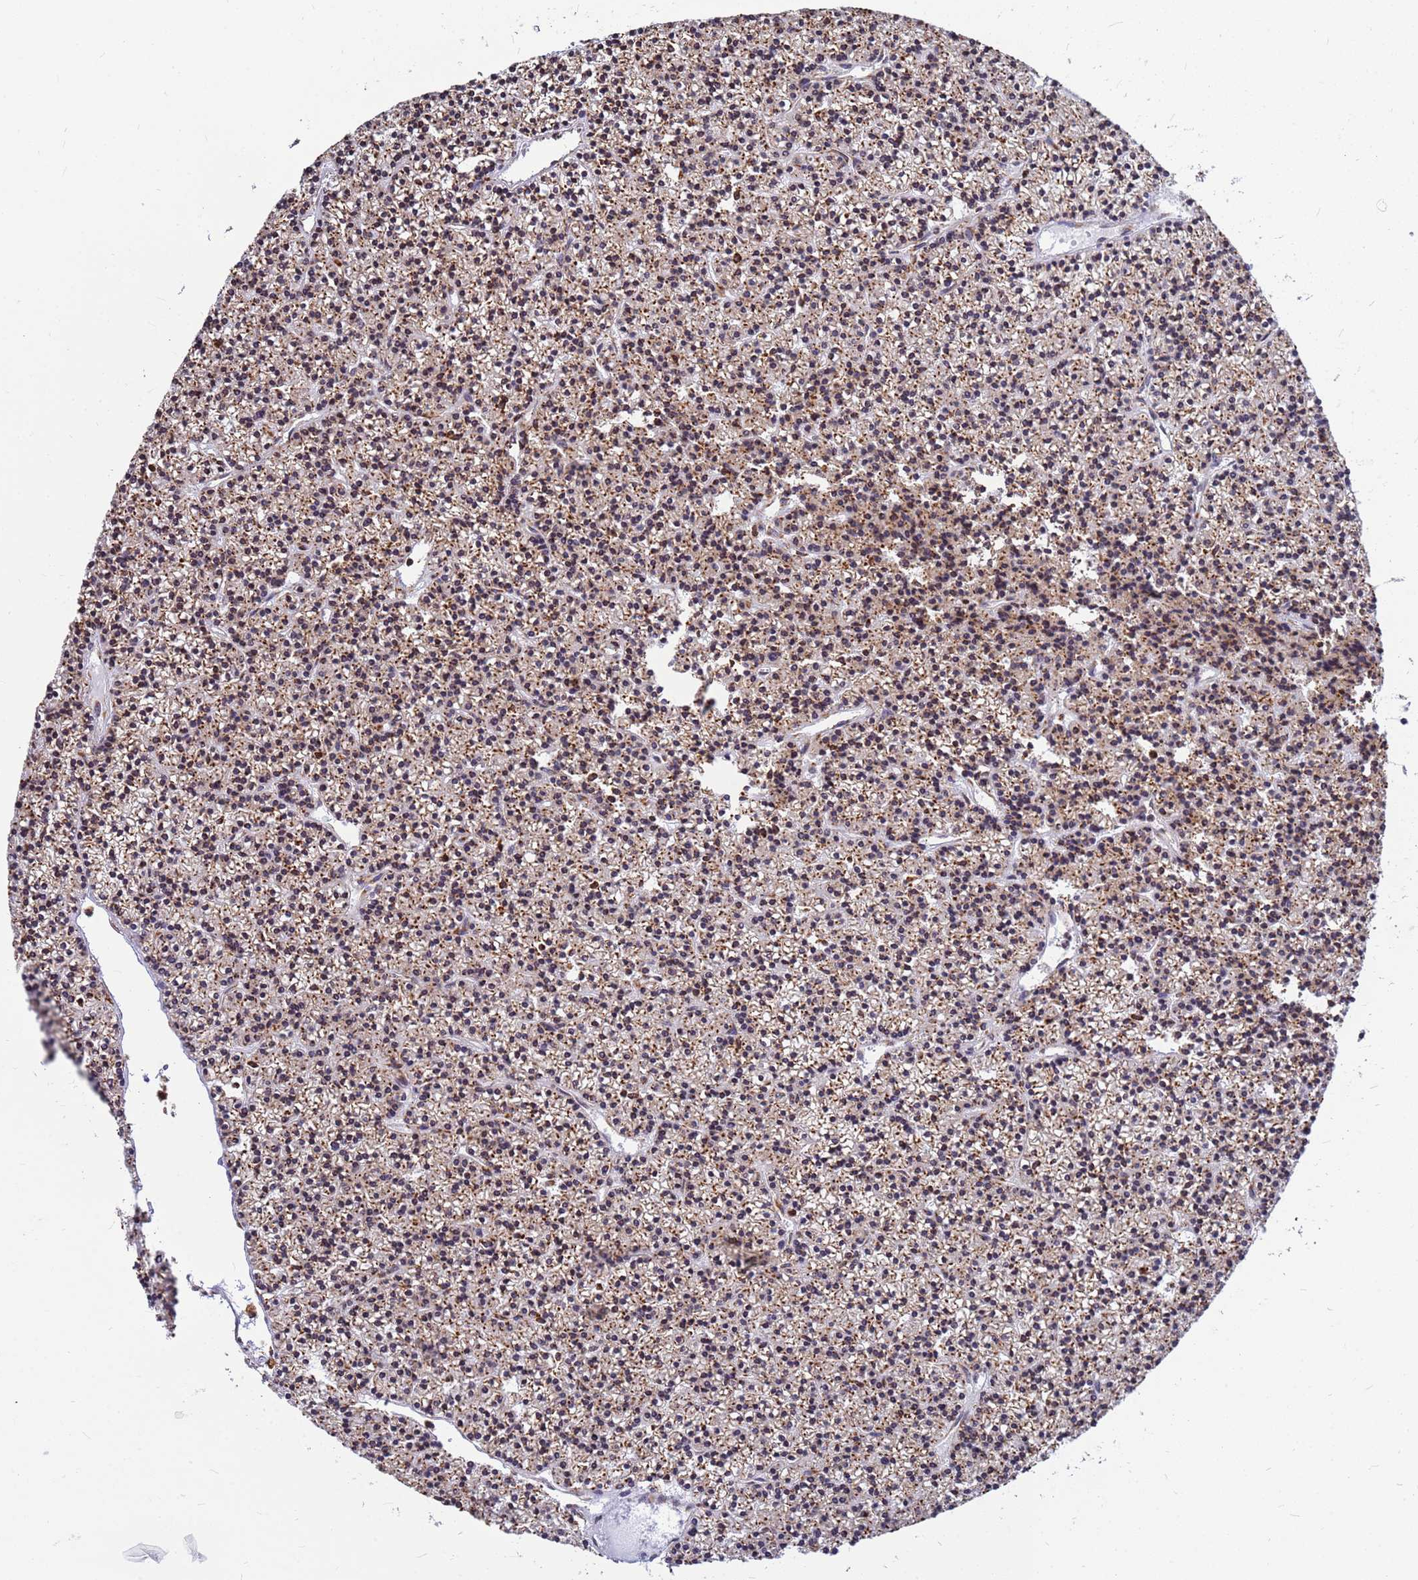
{"staining": {"intensity": "moderate", "quantity": ">75%", "location": "cytoplasmic/membranous"}, "tissue": "parathyroid gland", "cell_type": "Glandular cells", "image_type": "normal", "snomed": [{"axis": "morphology", "description": "Normal tissue, NOS"}, {"axis": "topography", "description": "Parathyroid gland"}], "caption": "Immunohistochemical staining of normal human parathyroid gland demonstrates >75% levels of moderate cytoplasmic/membranous protein expression in about >75% of glandular cells. The staining was performed using DAB (3,3'-diaminobenzidine), with brown indicating positive protein expression. Nuclei are stained blue with hematoxylin.", "gene": "SSR4", "patient": {"sex": "female", "age": 45}}